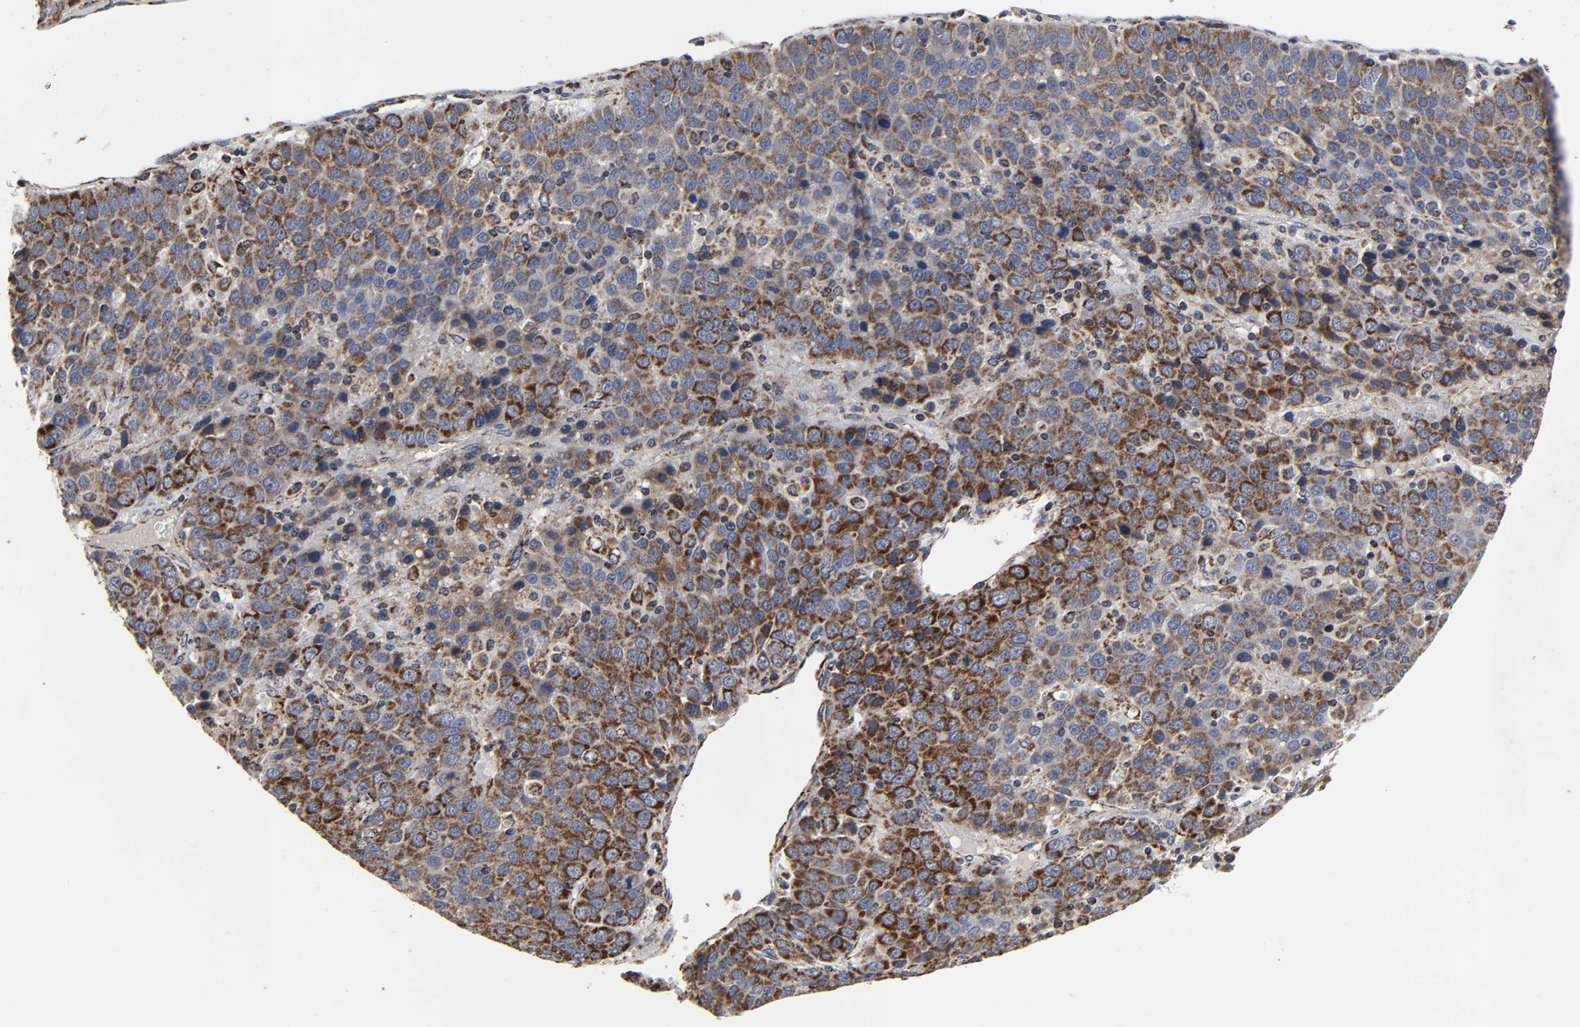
{"staining": {"intensity": "strong", "quantity": ">75%", "location": "cytoplasmic/membranous"}, "tissue": "liver cancer", "cell_type": "Tumor cells", "image_type": "cancer", "snomed": [{"axis": "morphology", "description": "Carcinoma, Hepatocellular, NOS"}, {"axis": "topography", "description": "Liver"}], "caption": "Immunohistochemistry (IHC) (DAB) staining of hepatocellular carcinoma (liver) shows strong cytoplasmic/membranous protein staining in about >75% of tumor cells. Using DAB (brown) and hematoxylin (blue) stains, captured at high magnification using brightfield microscopy.", "gene": "COX6B1", "patient": {"sex": "female", "age": 53}}